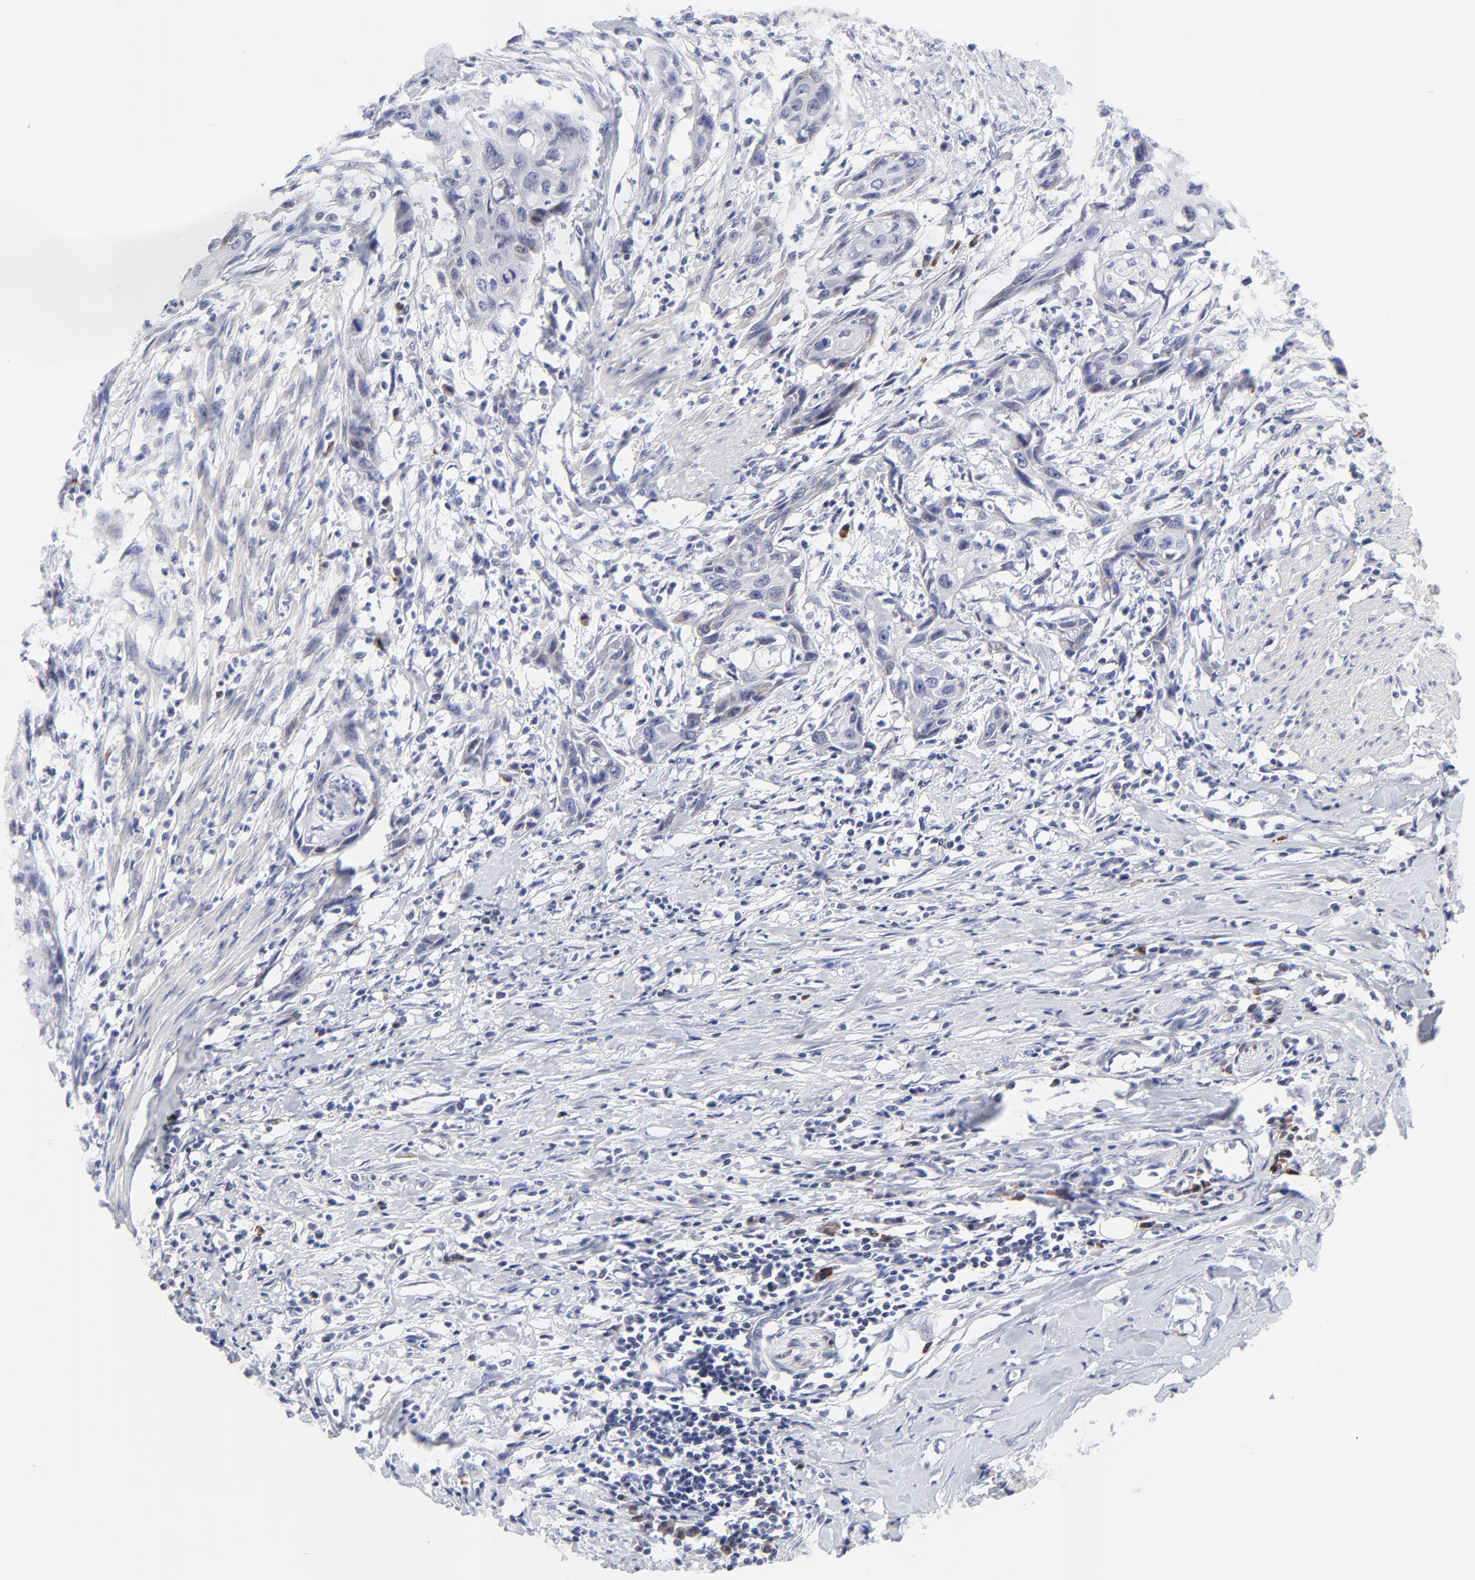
{"staining": {"intensity": "negative", "quantity": "none", "location": "none"}, "tissue": "urothelial cancer", "cell_type": "Tumor cells", "image_type": "cancer", "snomed": [{"axis": "morphology", "description": "Urothelial carcinoma, High grade"}, {"axis": "topography", "description": "Urinary bladder"}], "caption": "Immunohistochemical staining of urothelial cancer demonstrates no significant positivity in tumor cells.", "gene": "AFF2", "patient": {"sex": "male", "age": 54}}